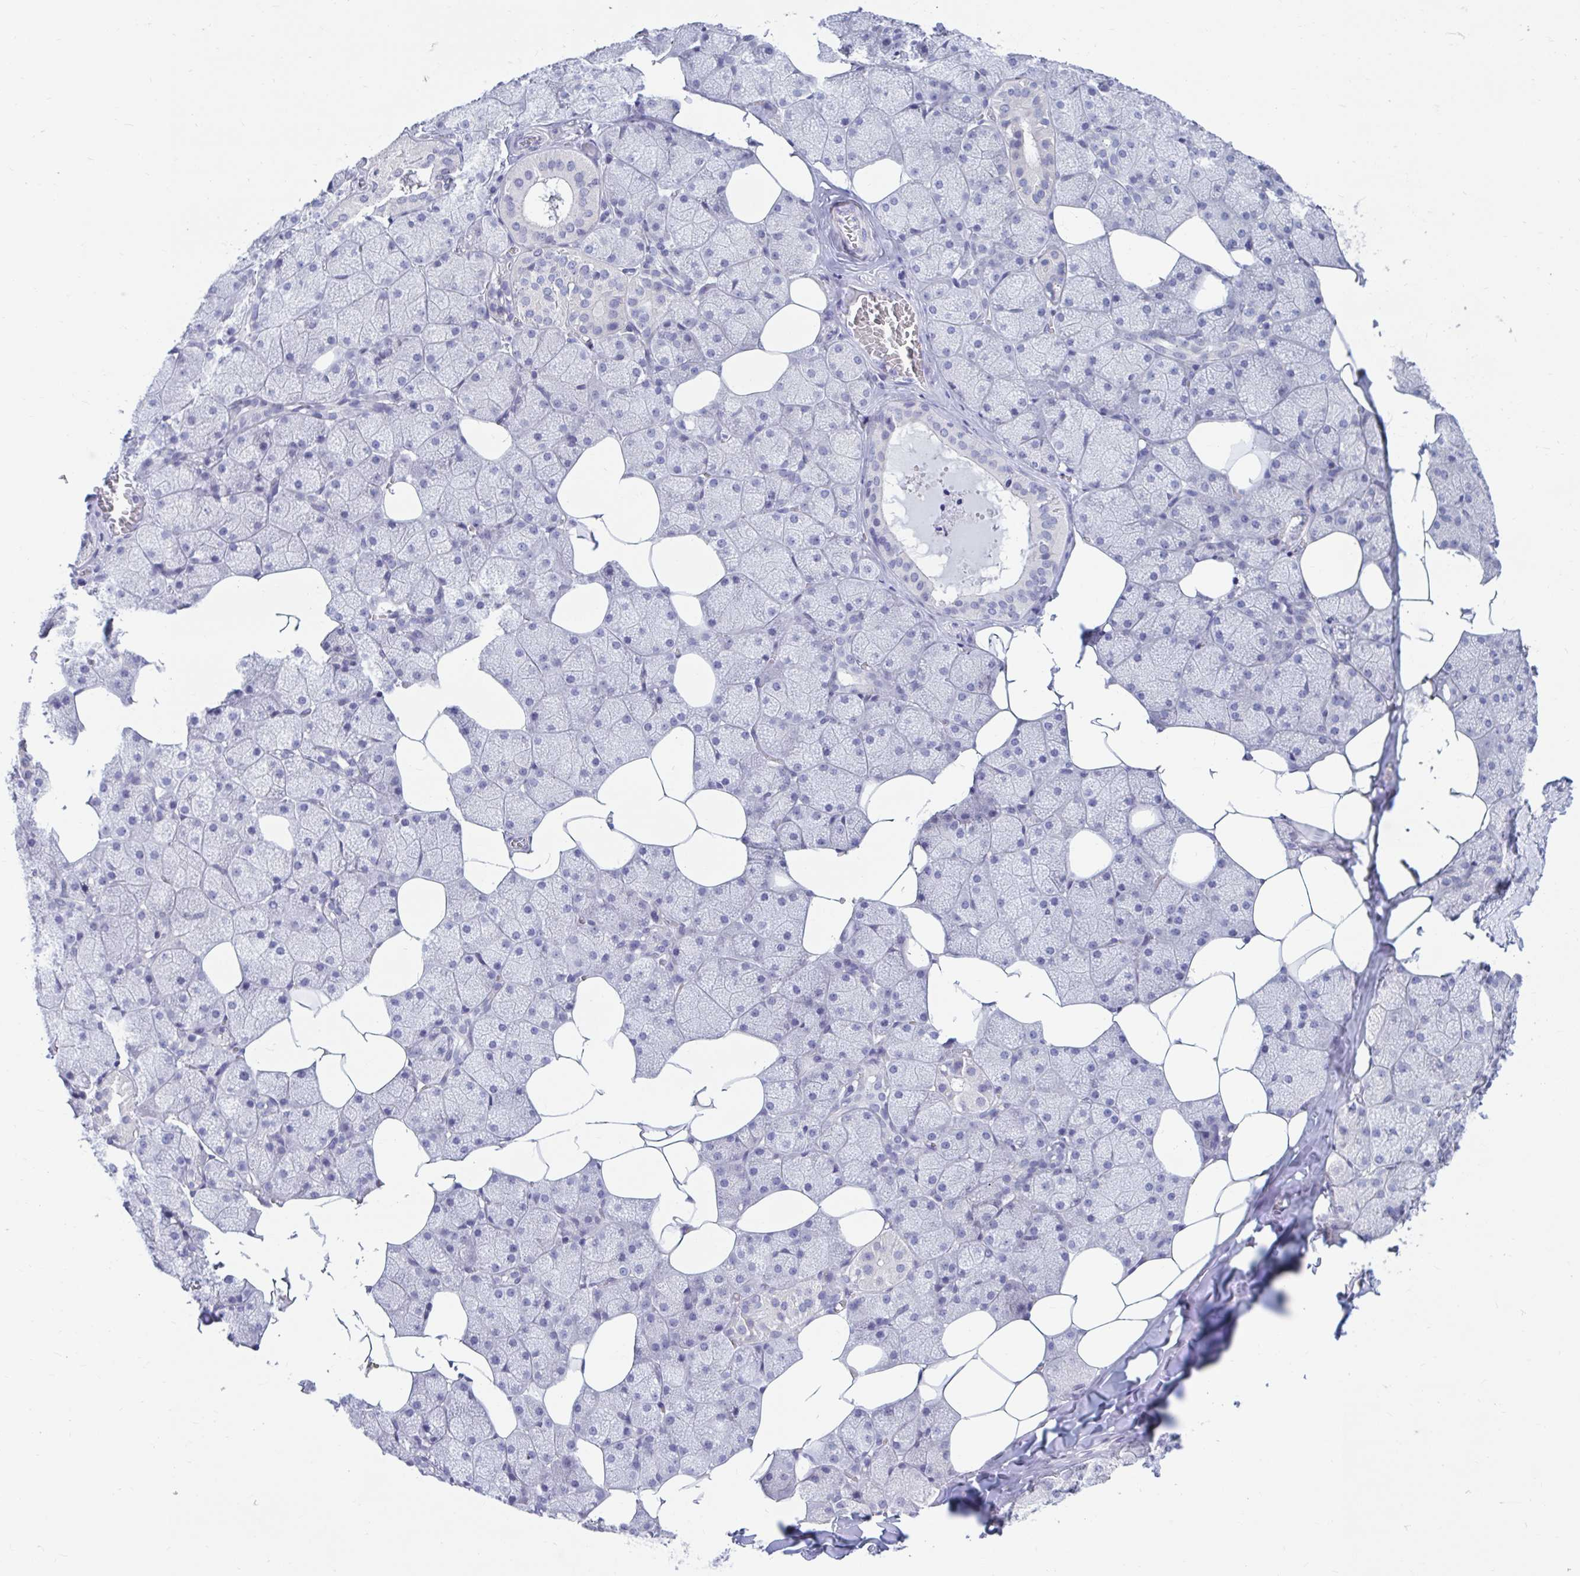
{"staining": {"intensity": "negative", "quantity": "none", "location": "none"}, "tissue": "salivary gland", "cell_type": "Glandular cells", "image_type": "normal", "snomed": [{"axis": "morphology", "description": "Normal tissue, NOS"}, {"axis": "topography", "description": "Salivary gland"}, {"axis": "topography", "description": "Peripheral nerve tissue"}], "caption": "High magnification brightfield microscopy of normal salivary gland stained with DAB (3,3'-diaminobenzidine) (brown) and counterstained with hematoxylin (blue): glandular cells show no significant staining. (DAB (3,3'-diaminobenzidine) IHC, high magnification).", "gene": "ARPP19", "patient": {"sex": "male", "age": 38}}